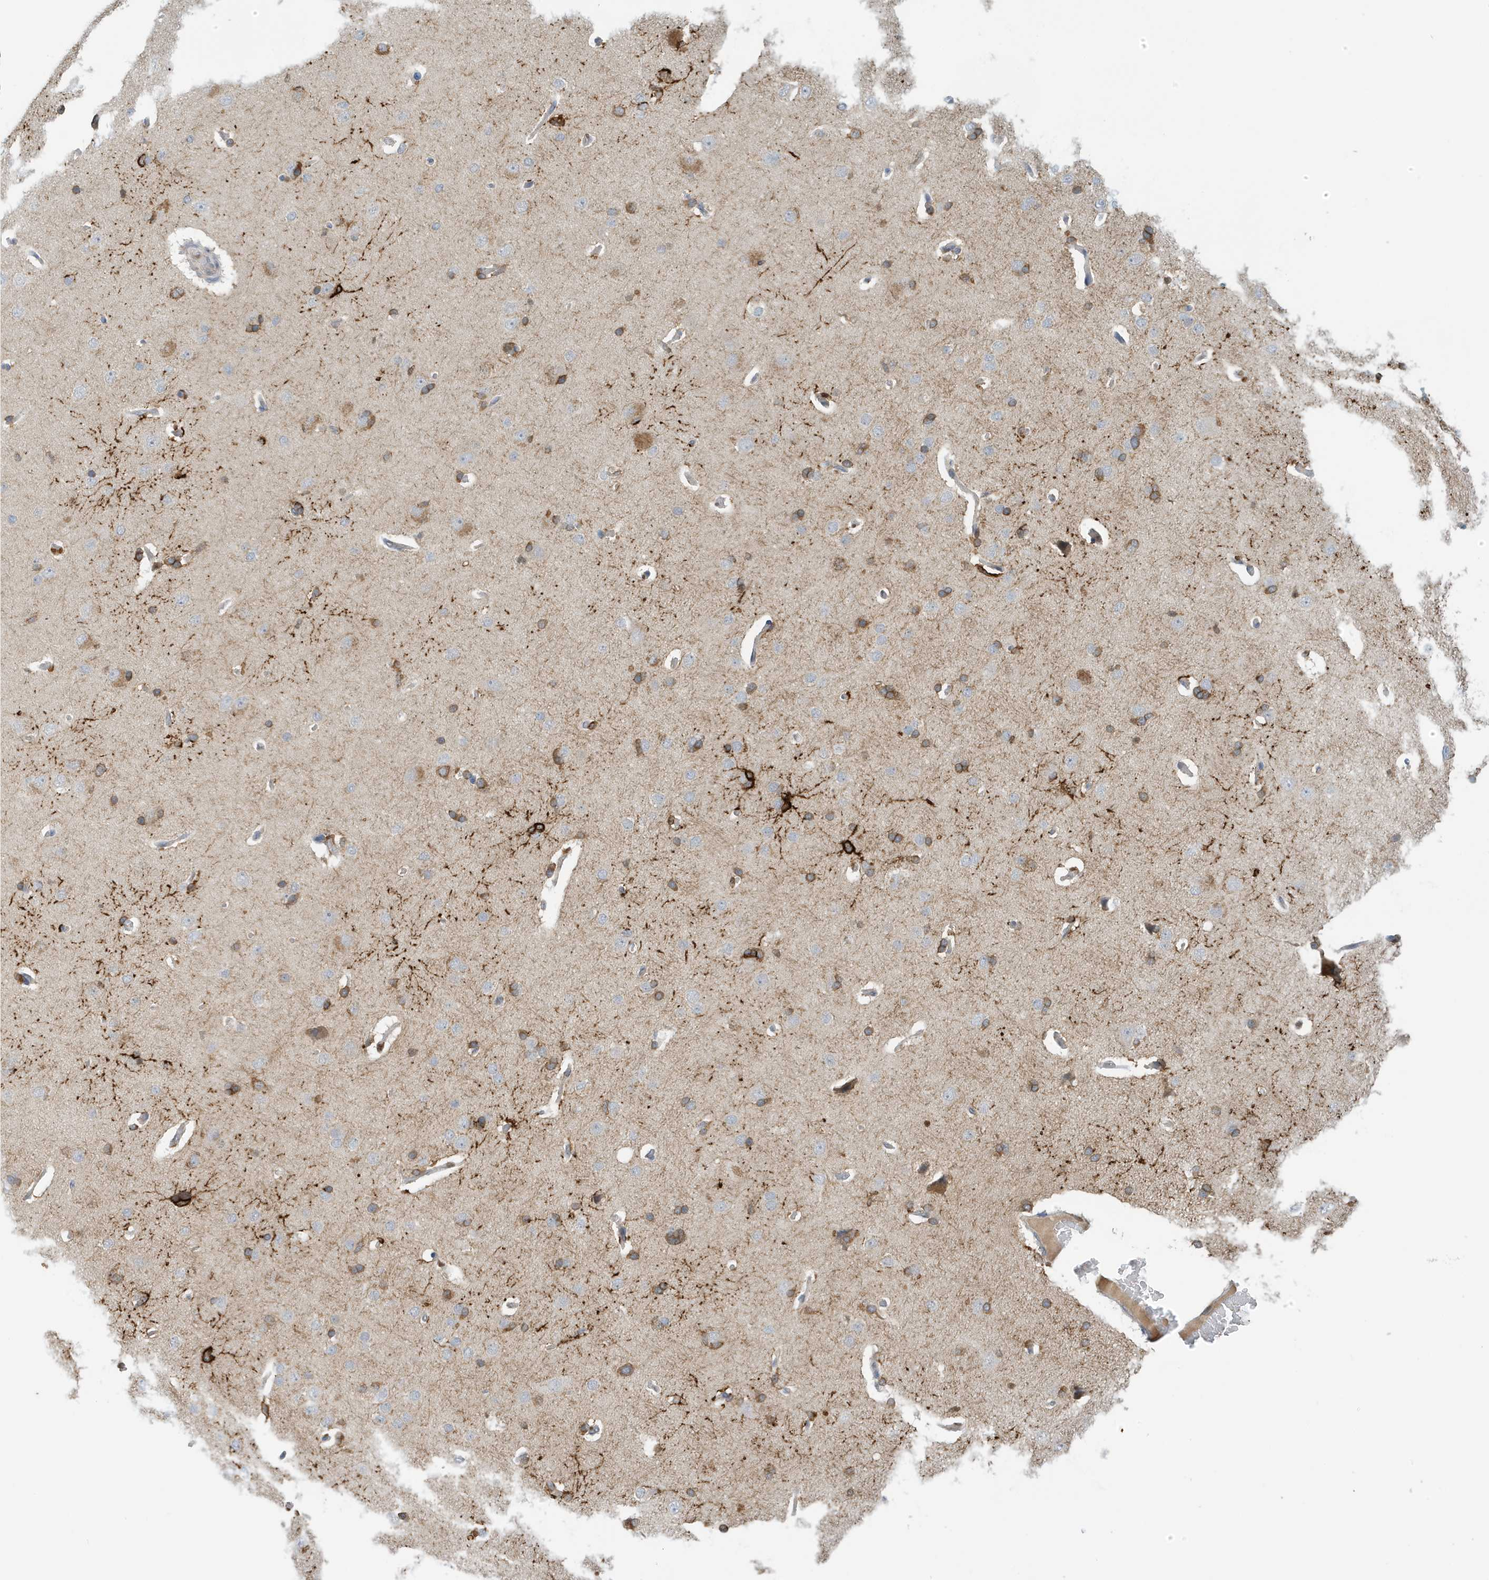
{"staining": {"intensity": "negative", "quantity": "none", "location": "none"}, "tissue": "cerebral cortex", "cell_type": "Endothelial cells", "image_type": "normal", "snomed": [{"axis": "morphology", "description": "Normal tissue, NOS"}, {"axis": "topography", "description": "Cerebral cortex"}], "caption": "This is a histopathology image of immunohistochemistry (IHC) staining of benign cerebral cortex, which shows no positivity in endothelial cells. (Stains: DAB (3,3'-diaminobenzidine) IHC with hematoxylin counter stain, Microscopy: brightfield microscopy at high magnification).", "gene": "NSUN3", "patient": {"sex": "male", "age": 62}}